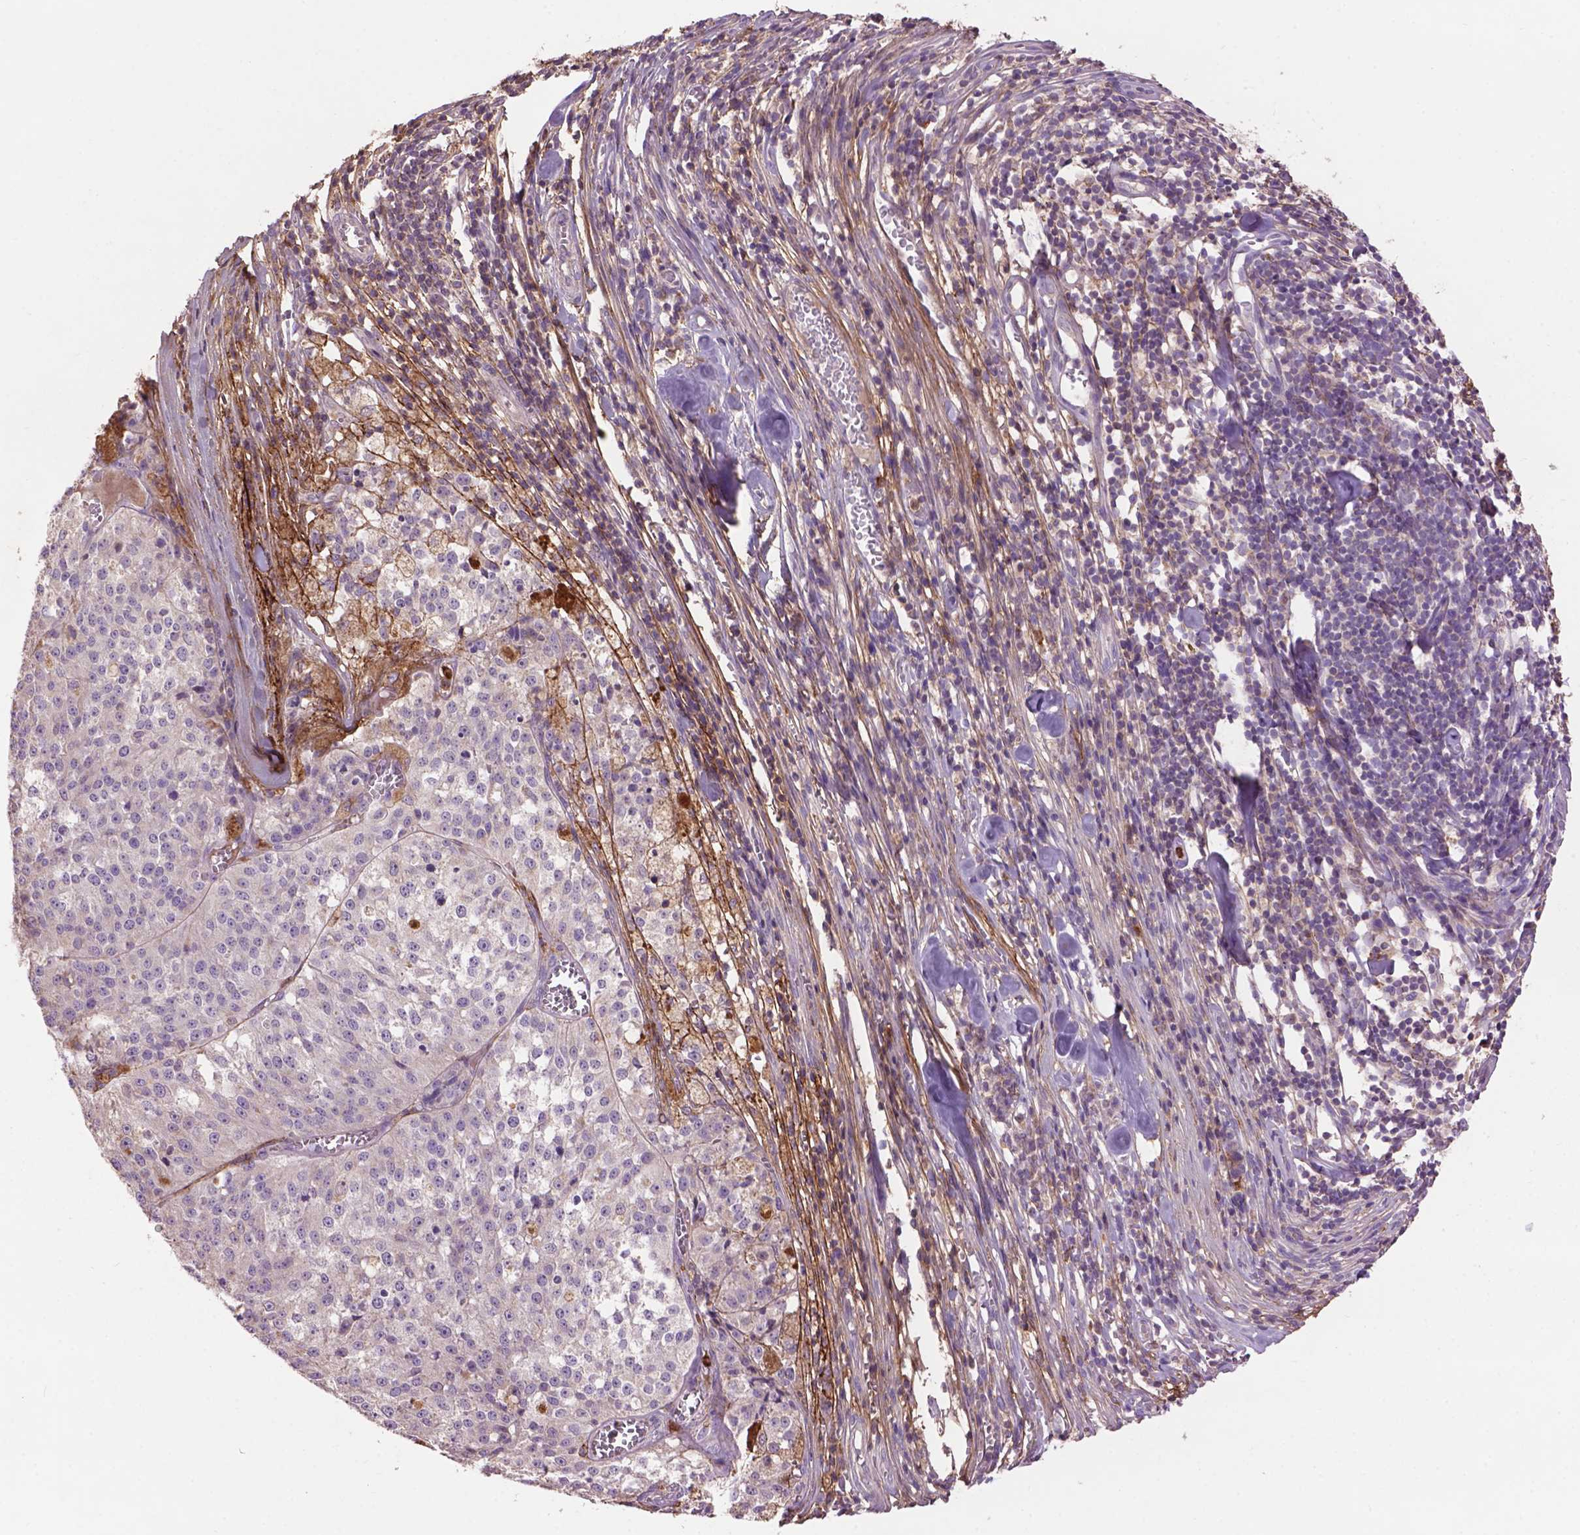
{"staining": {"intensity": "negative", "quantity": "none", "location": "none"}, "tissue": "melanoma", "cell_type": "Tumor cells", "image_type": "cancer", "snomed": [{"axis": "morphology", "description": "Malignant melanoma, Metastatic site"}, {"axis": "topography", "description": "Lymph node"}], "caption": "A histopathology image of human malignant melanoma (metastatic site) is negative for staining in tumor cells.", "gene": "LRRC3C", "patient": {"sex": "female", "age": 64}}